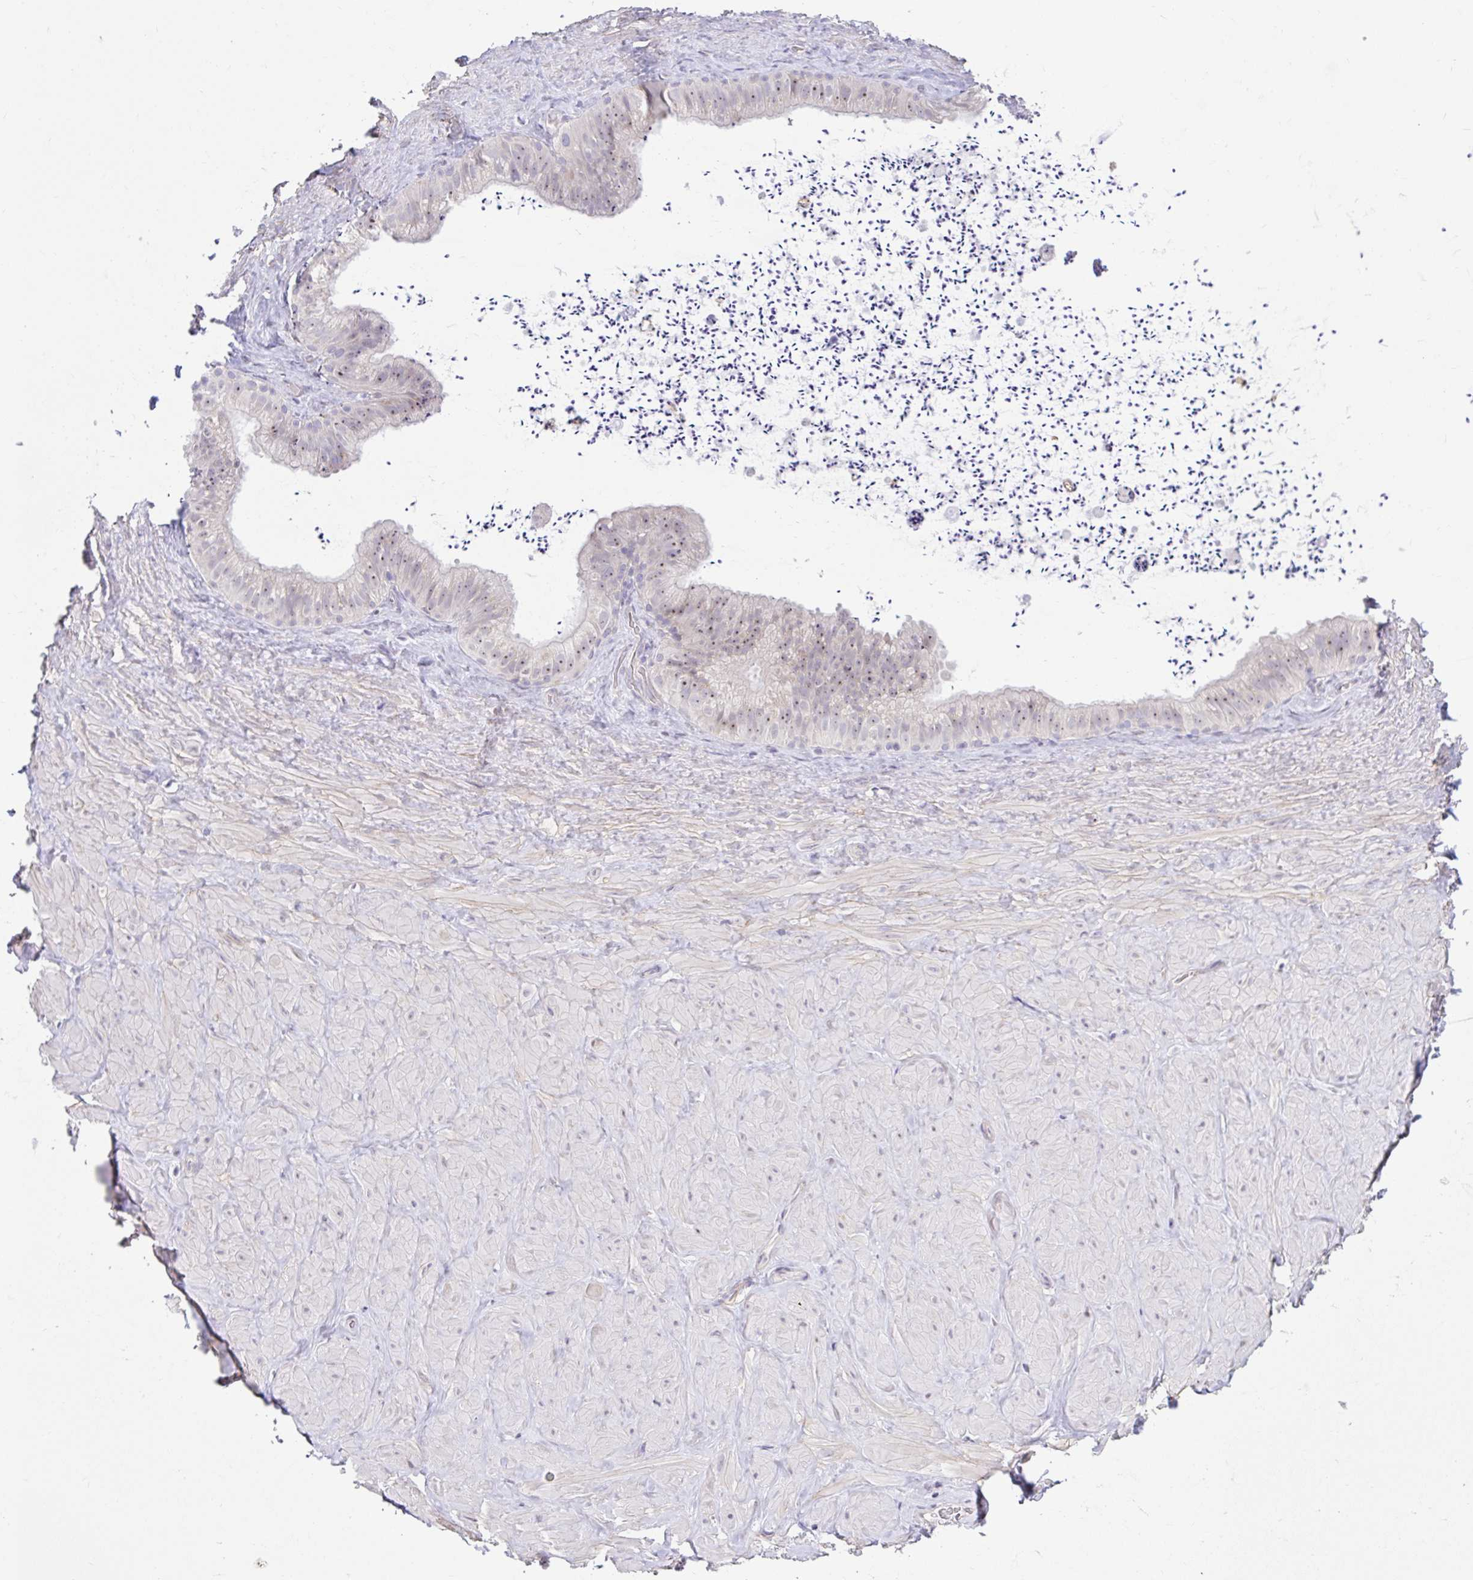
{"staining": {"intensity": "negative", "quantity": "none", "location": "none"}, "tissue": "adipose tissue", "cell_type": "Adipocytes", "image_type": "normal", "snomed": [{"axis": "morphology", "description": "Normal tissue, NOS"}, {"axis": "topography", "description": "Vascular tissue"}, {"axis": "topography", "description": "Peripheral nerve tissue"}], "caption": "An IHC micrograph of normal adipose tissue is shown. There is no staining in adipocytes of adipose tissue. (Stains: DAB (3,3'-diaminobenzidine) immunohistochemistry with hematoxylin counter stain, Microscopy: brightfield microscopy at high magnification).", "gene": "NT5C1B", "patient": {"sex": "male", "age": 41}}